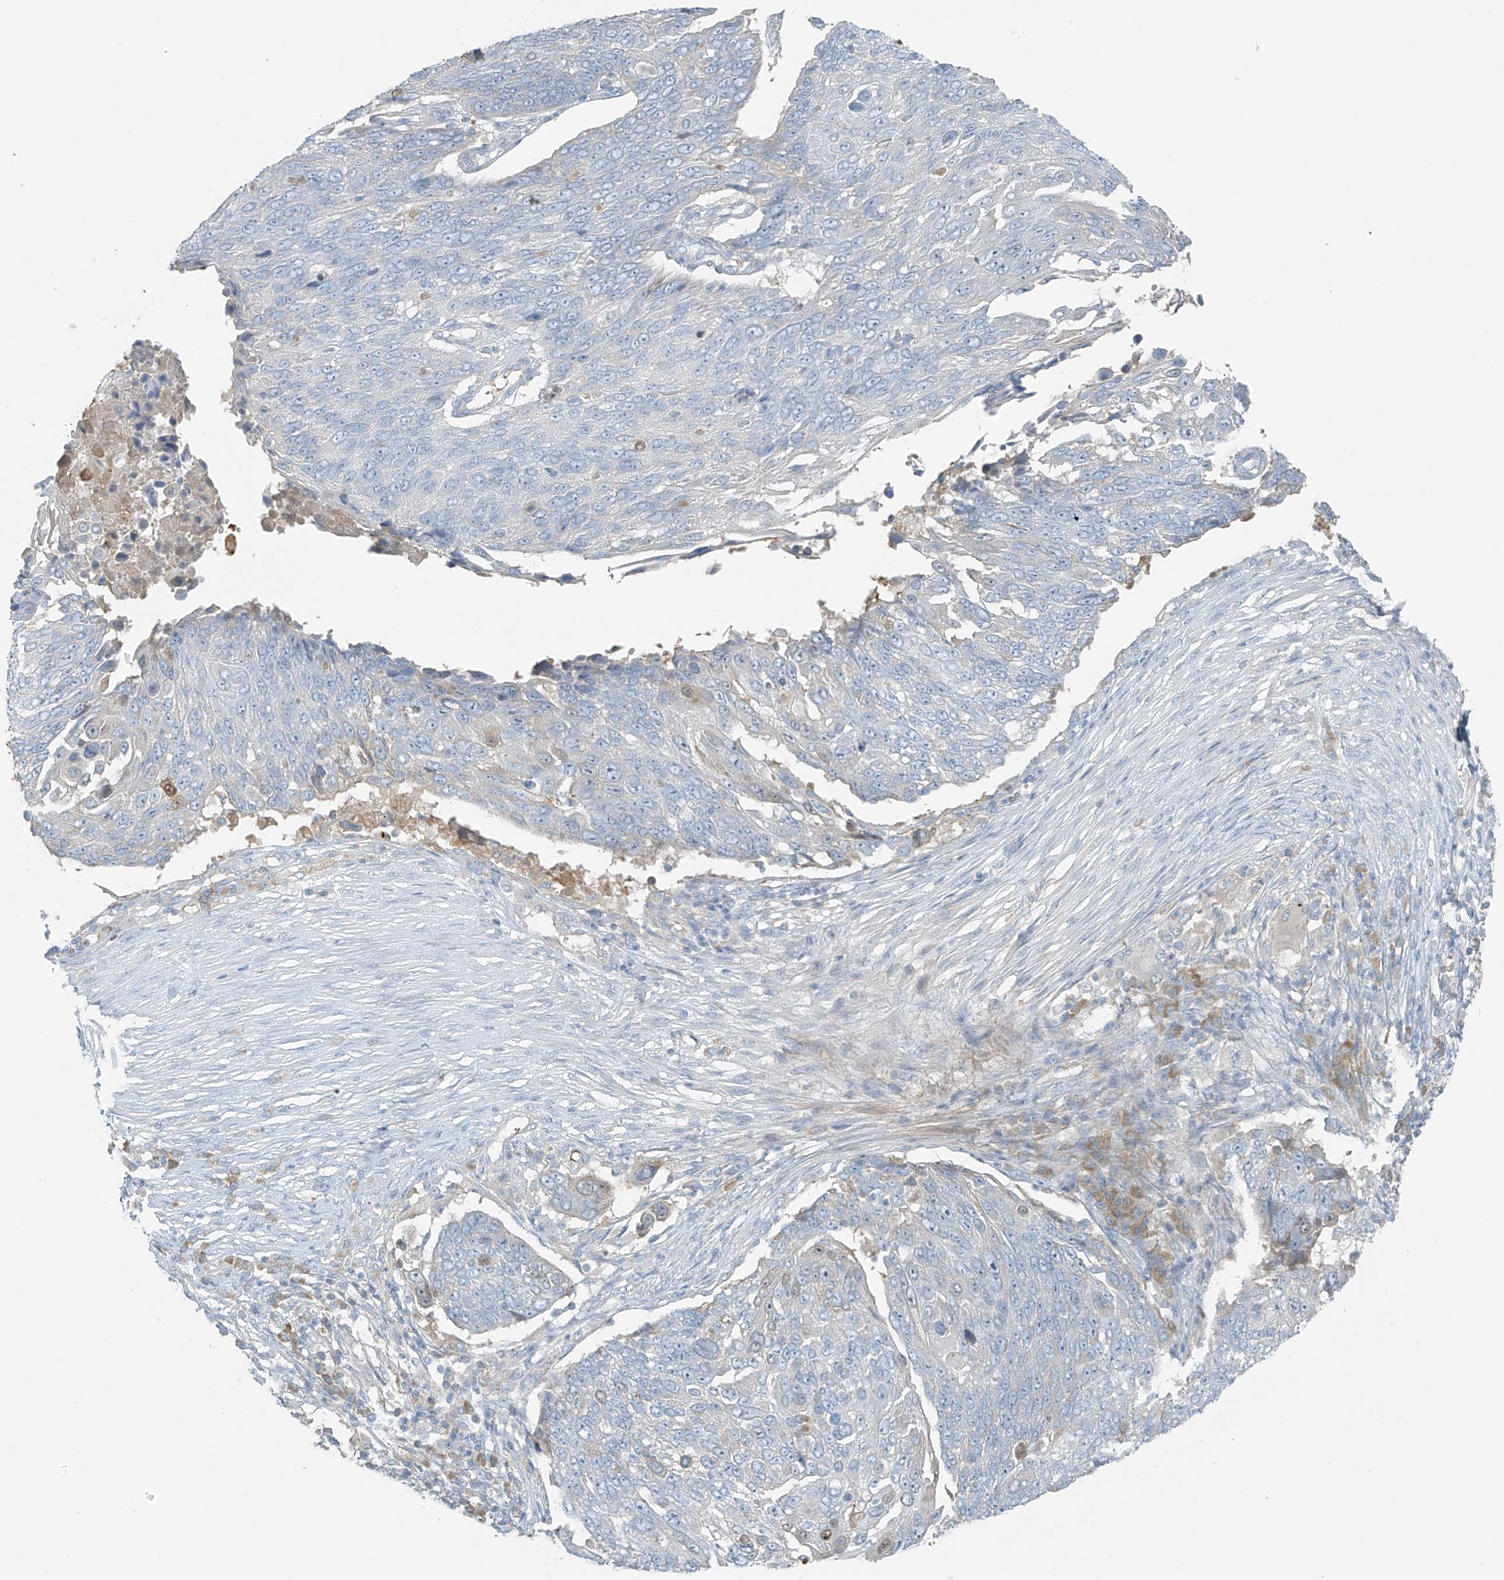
{"staining": {"intensity": "negative", "quantity": "none", "location": "none"}, "tissue": "lung cancer", "cell_type": "Tumor cells", "image_type": "cancer", "snomed": [{"axis": "morphology", "description": "Squamous cell carcinoma, NOS"}, {"axis": "topography", "description": "Lung"}], "caption": "Lung cancer (squamous cell carcinoma) stained for a protein using IHC reveals no expression tumor cells.", "gene": "FAM131C", "patient": {"sex": "male", "age": 66}}